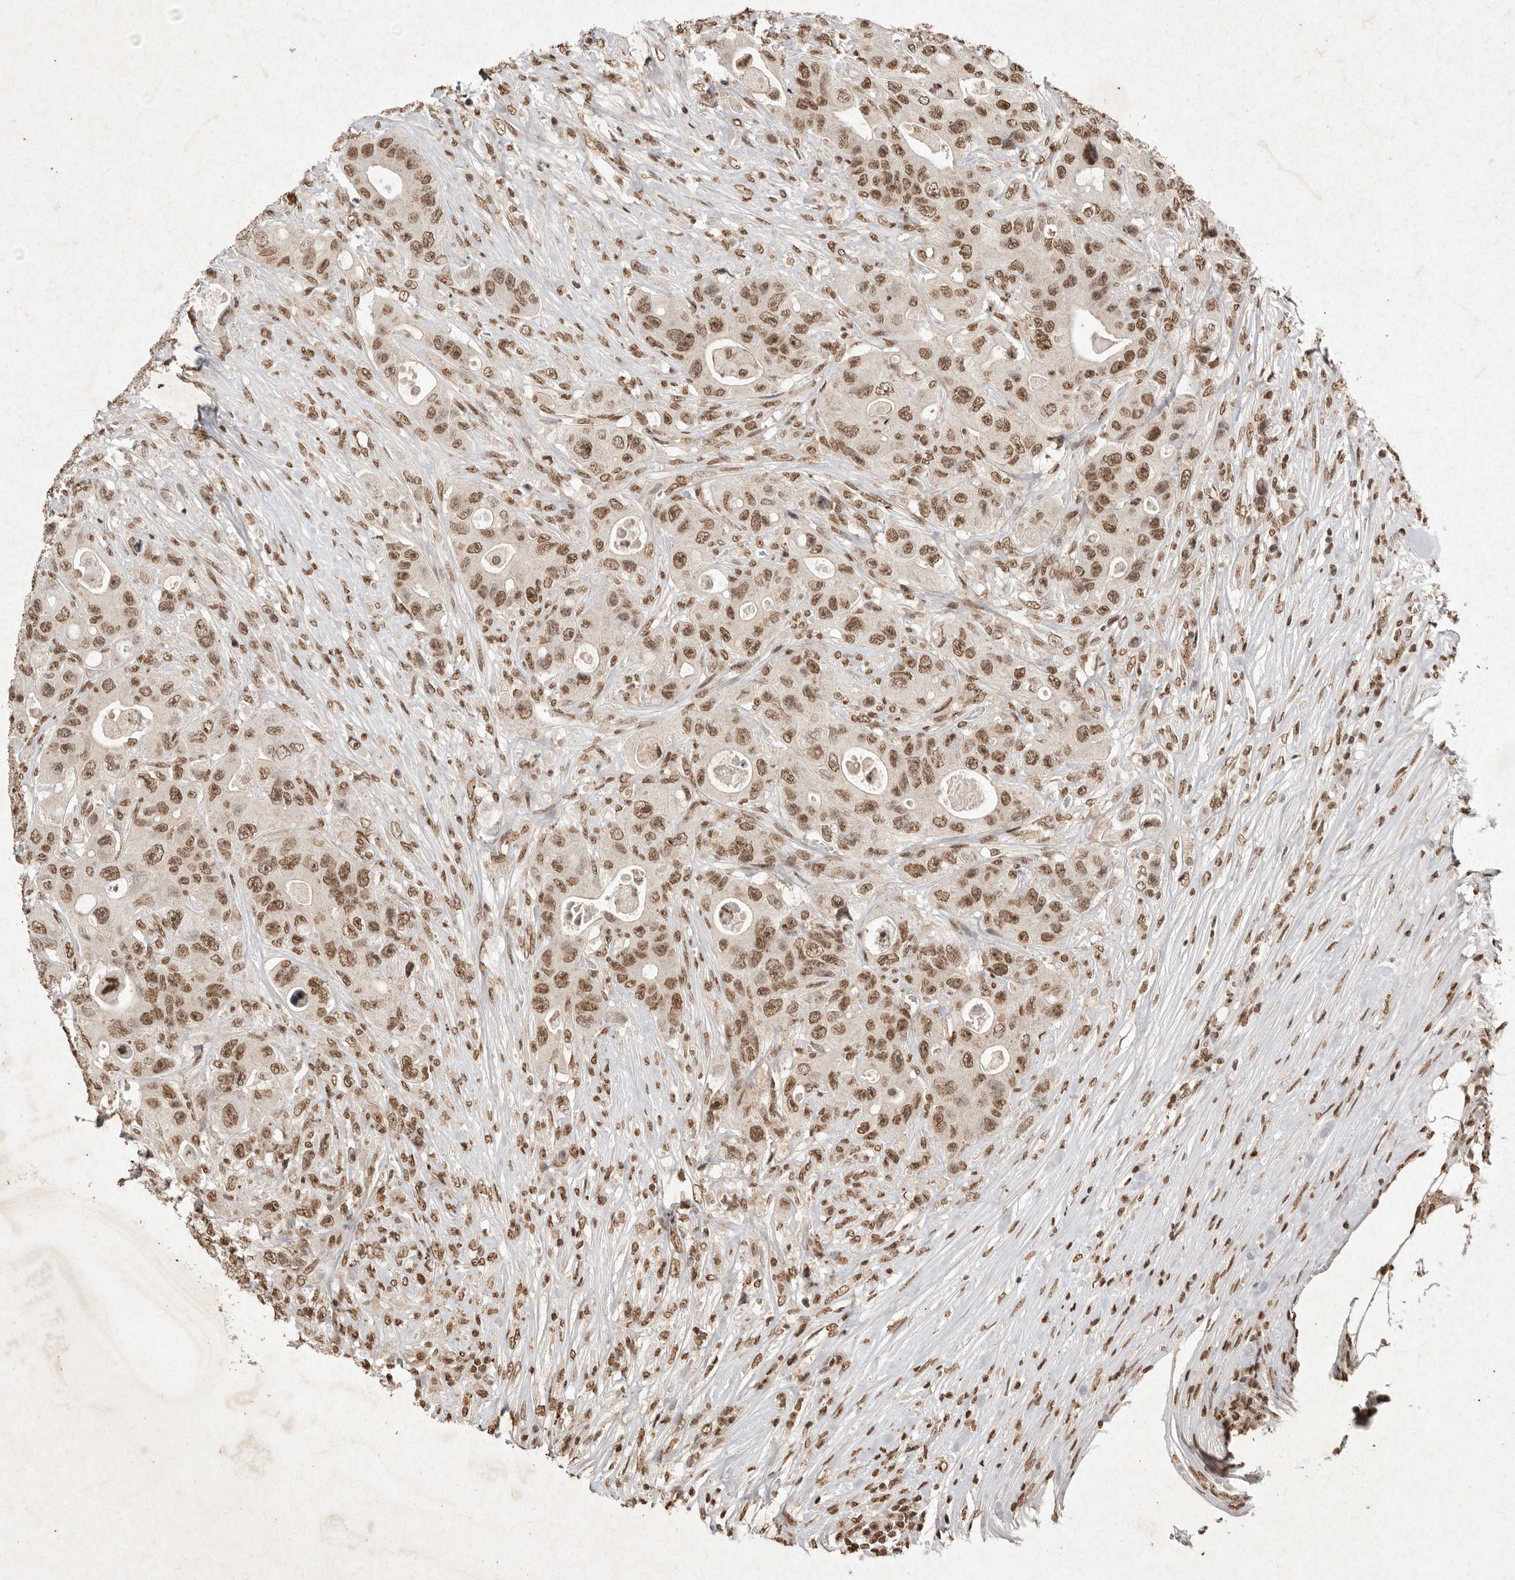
{"staining": {"intensity": "moderate", "quantity": ">75%", "location": "nuclear"}, "tissue": "colorectal cancer", "cell_type": "Tumor cells", "image_type": "cancer", "snomed": [{"axis": "morphology", "description": "Adenocarcinoma, NOS"}, {"axis": "topography", "description": "Colon"}], "caption": "Moderate nuclear positivity for a protein is present in approximately >75% of tumor cells of colorectal cancer (adenocarcinoma) using IHC.", "gene": "NKX3-2", "patient": {"sex": "female", "age": 46}}